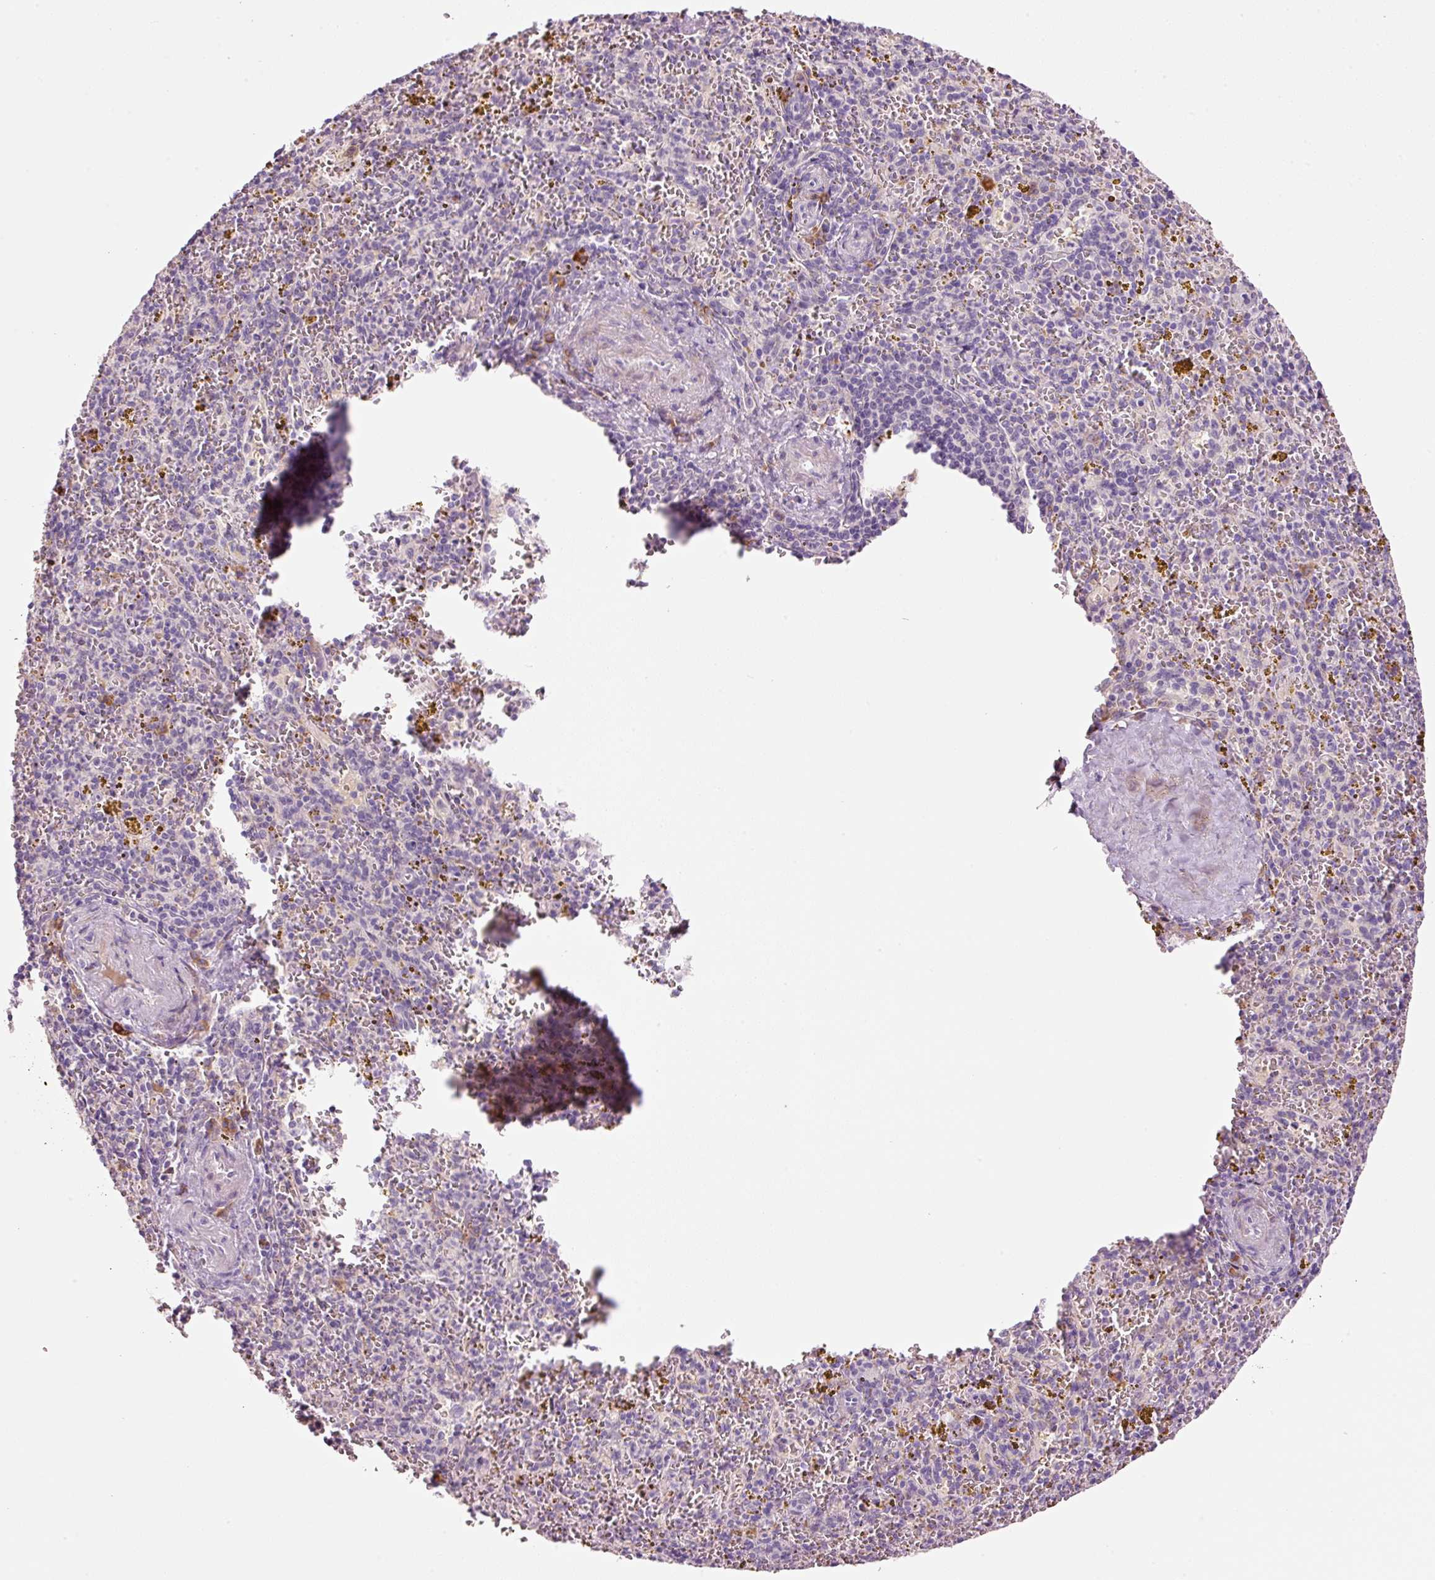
{"staining": {"intensity": "moderate", "quantity": "<25%", "location": "cytoplasmic/membranous"}, "tissue": "spleen", "cell_type": "Cells in red pulp", "image_type": "normal", "snomed": [{"axis": "morphology", "description": "Normal tissue, NOS"}, {"axis": "topography", "description": "Spleen"}], "caption": "A photomicrograph of human spleen stained for a protein demonstrates moderate cytoplasmic/membranous brown staining in cells in red pulp. The protein is shown in brown color, while the nuclei are stained blue.", "gene": "TENT5C", "patient": {"sex": "male", "age": 57}}